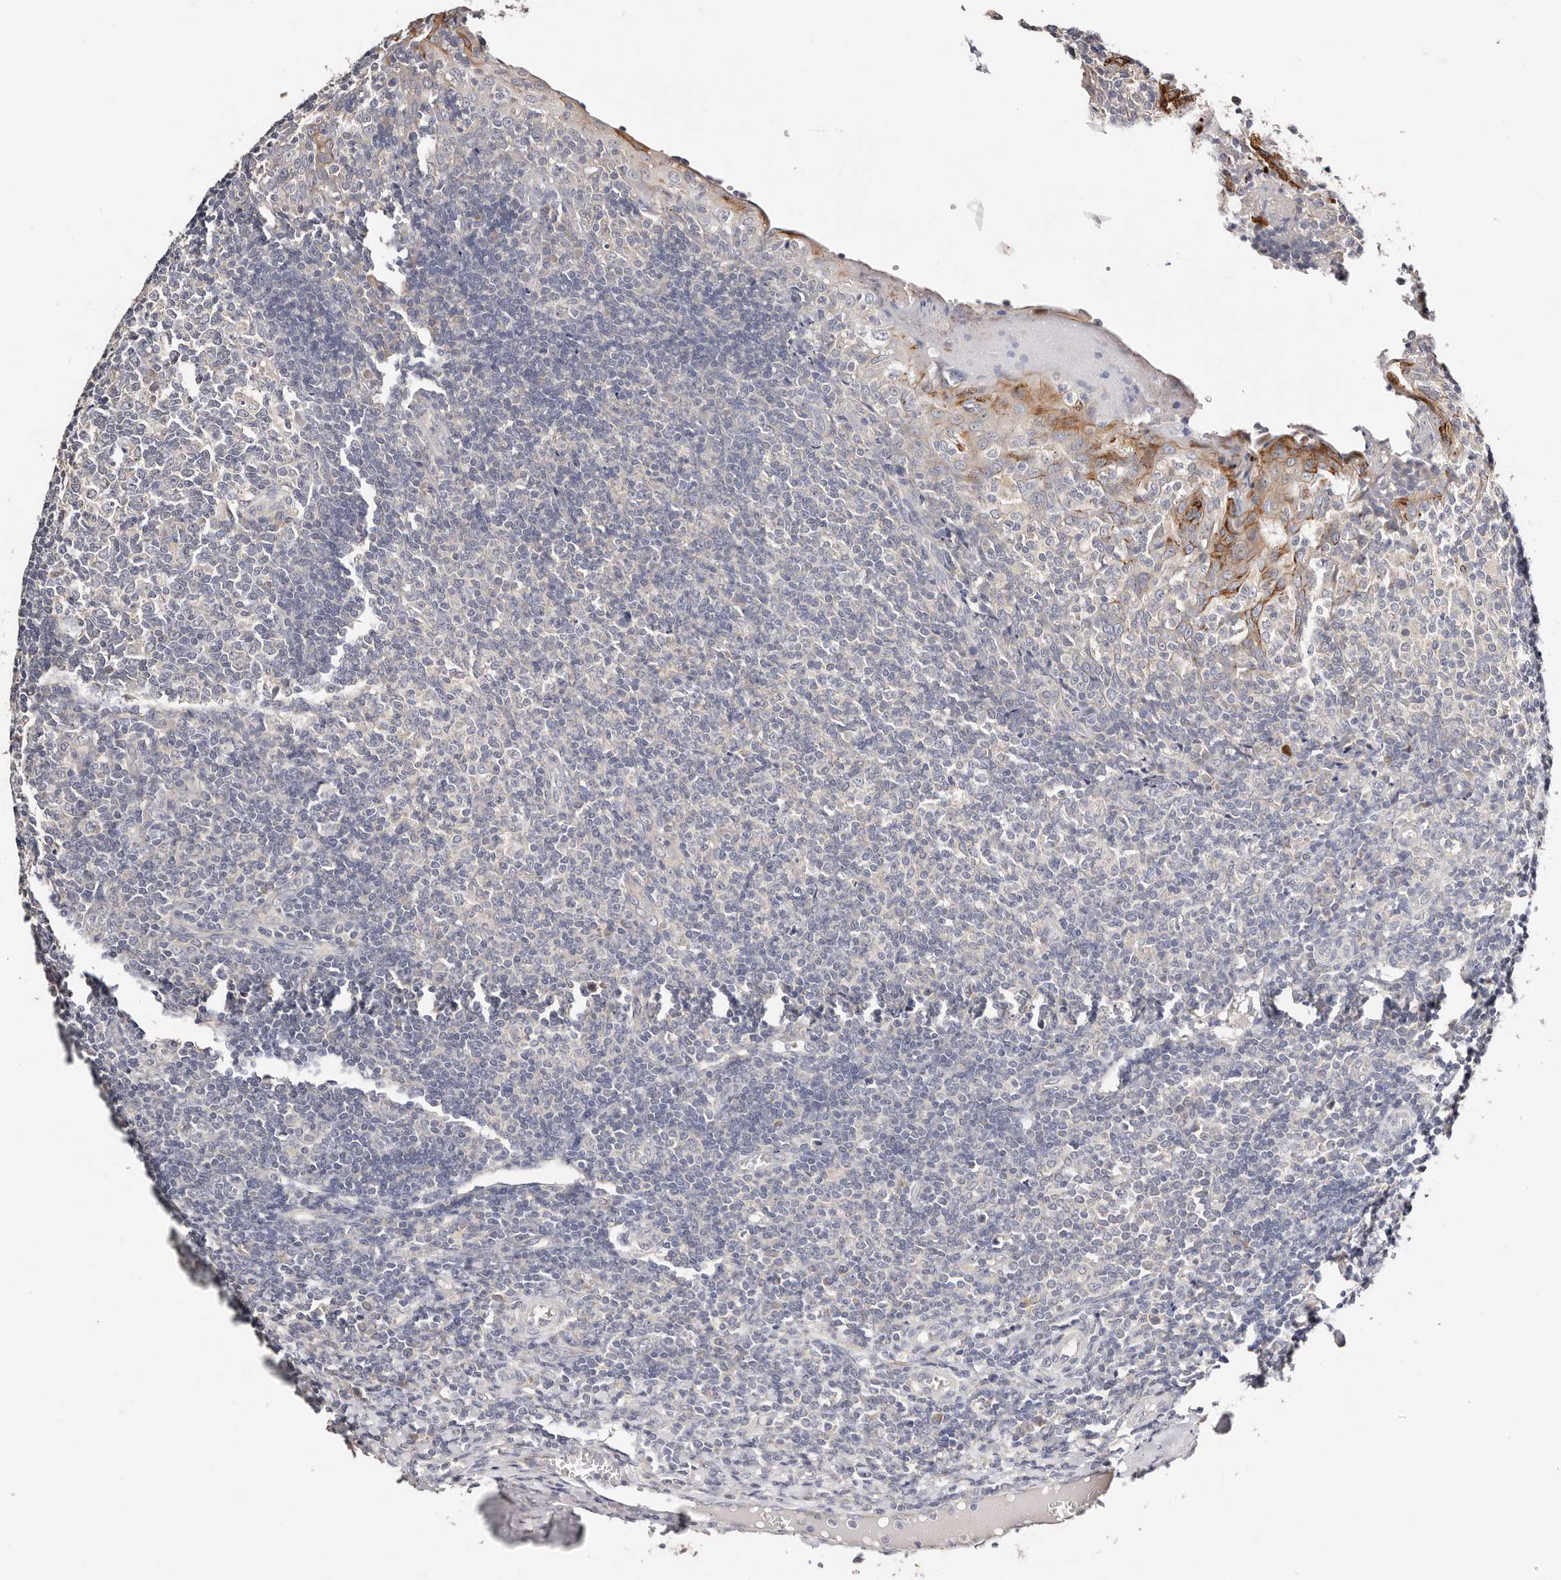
{"staining": {"intensity": "weak", "quantity": "<25%", "location": "cytoplasmic/membranous"}, "tissue": "tonsil", "cell_type": "Germinal center cells", "image_type": "normal", "snomed": [{"axis": "morphology", "description": "Normal tissue, NOS"}, {"axis": "topography", "description": "Tonsil"}], "caption": "DAB immunohistochemical staining of normal tonsil exhibits no significant expression in germinal center cells.", "gene": "VIPAS39", "patient": {"sex": "female", "age": 19}}